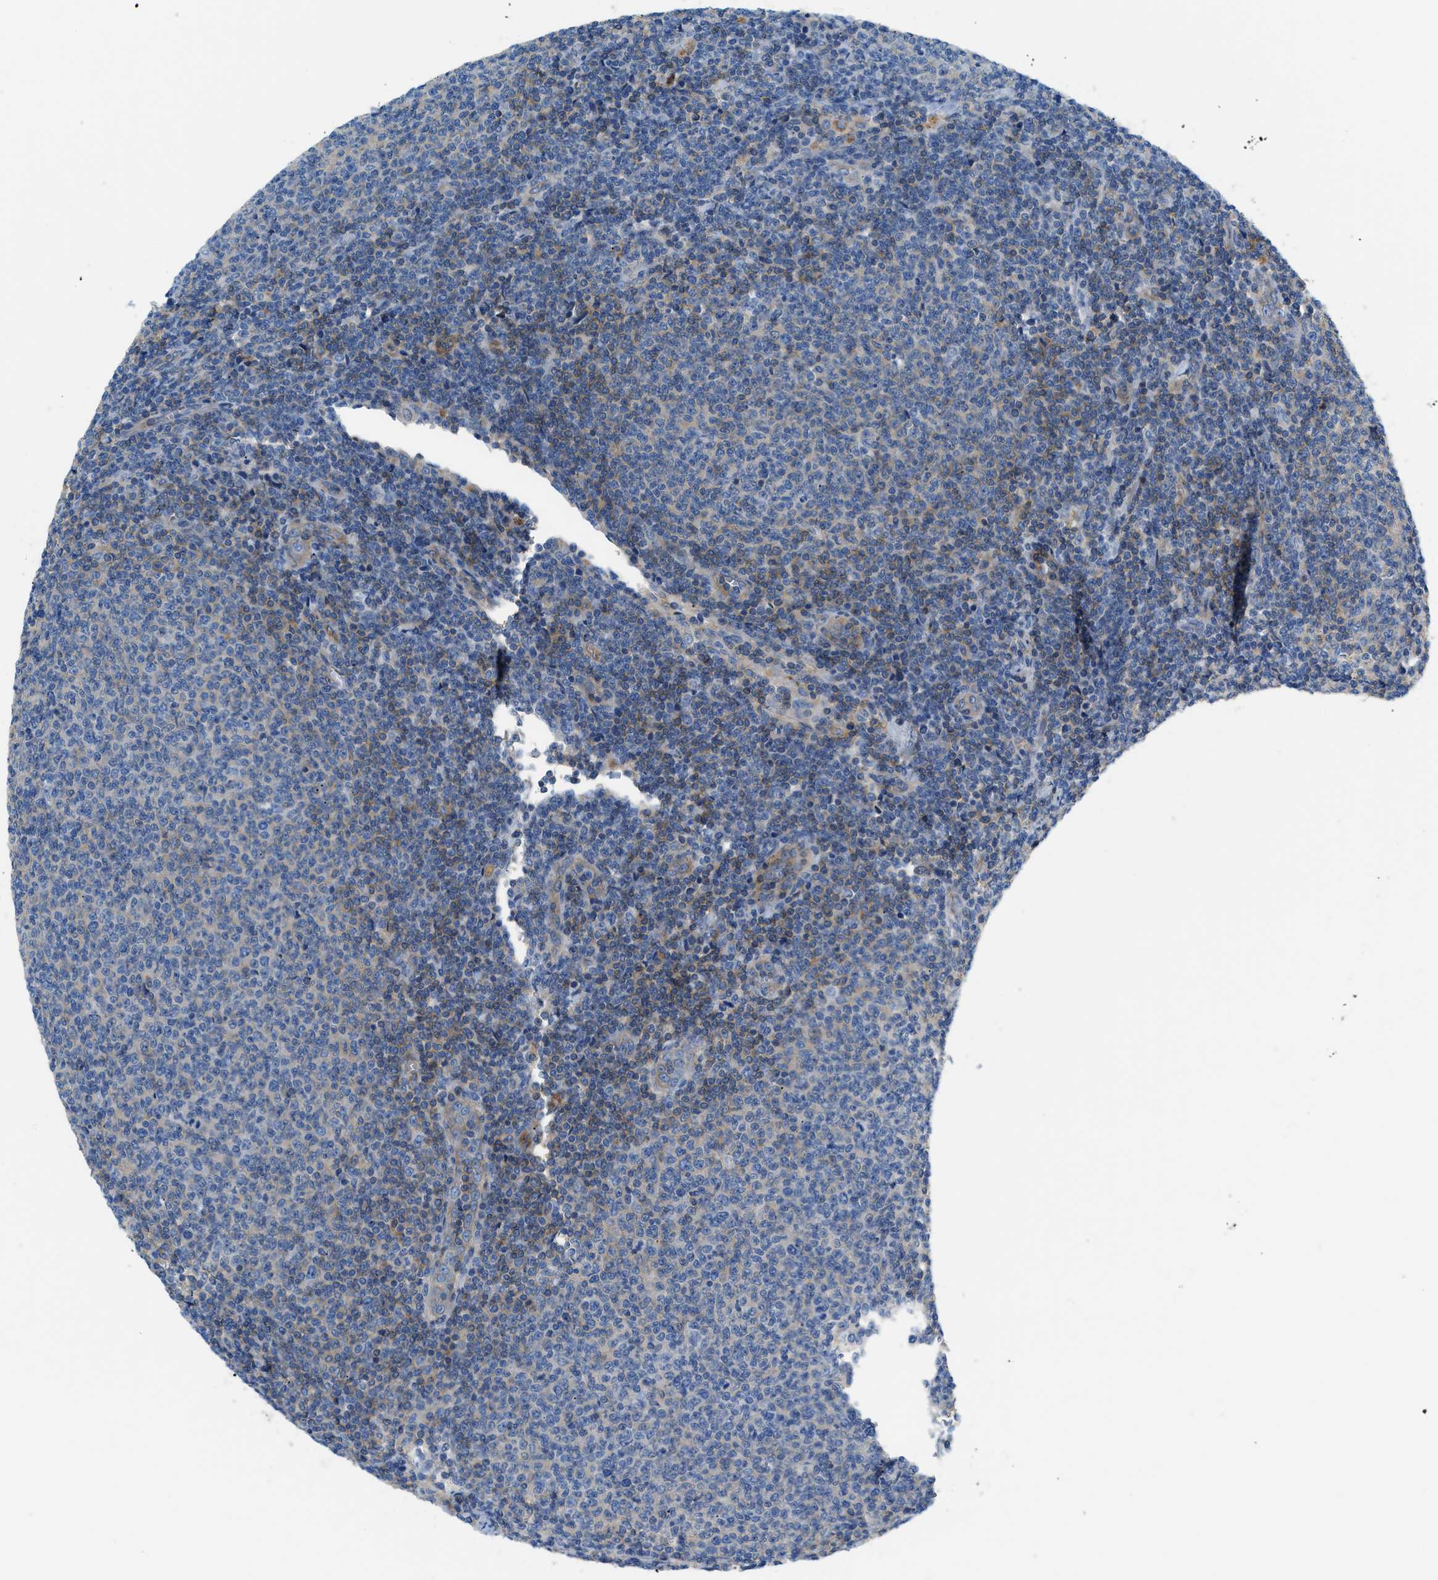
{"staining": {"intensity": "negative", "quantity": "none", "location": "none"}, "tissue": "lymphoma", "cell_type": "Tumor cells", "image_type": "cancer", "snomed": [{"axis": "morphology", "description": "Malignant lymphoma, non-Hodgkin's type, Low grade"}, {"axis": "topography", "description": "Lymph node"}], "caption": "The IHC micrograph has no significant positivity in tumor cells of malignant lymphoma, non-Hodgkin's type (low-grade) tissue.", "gene": "ORAI1", "patient": {"sex": "male", "age": 66}}